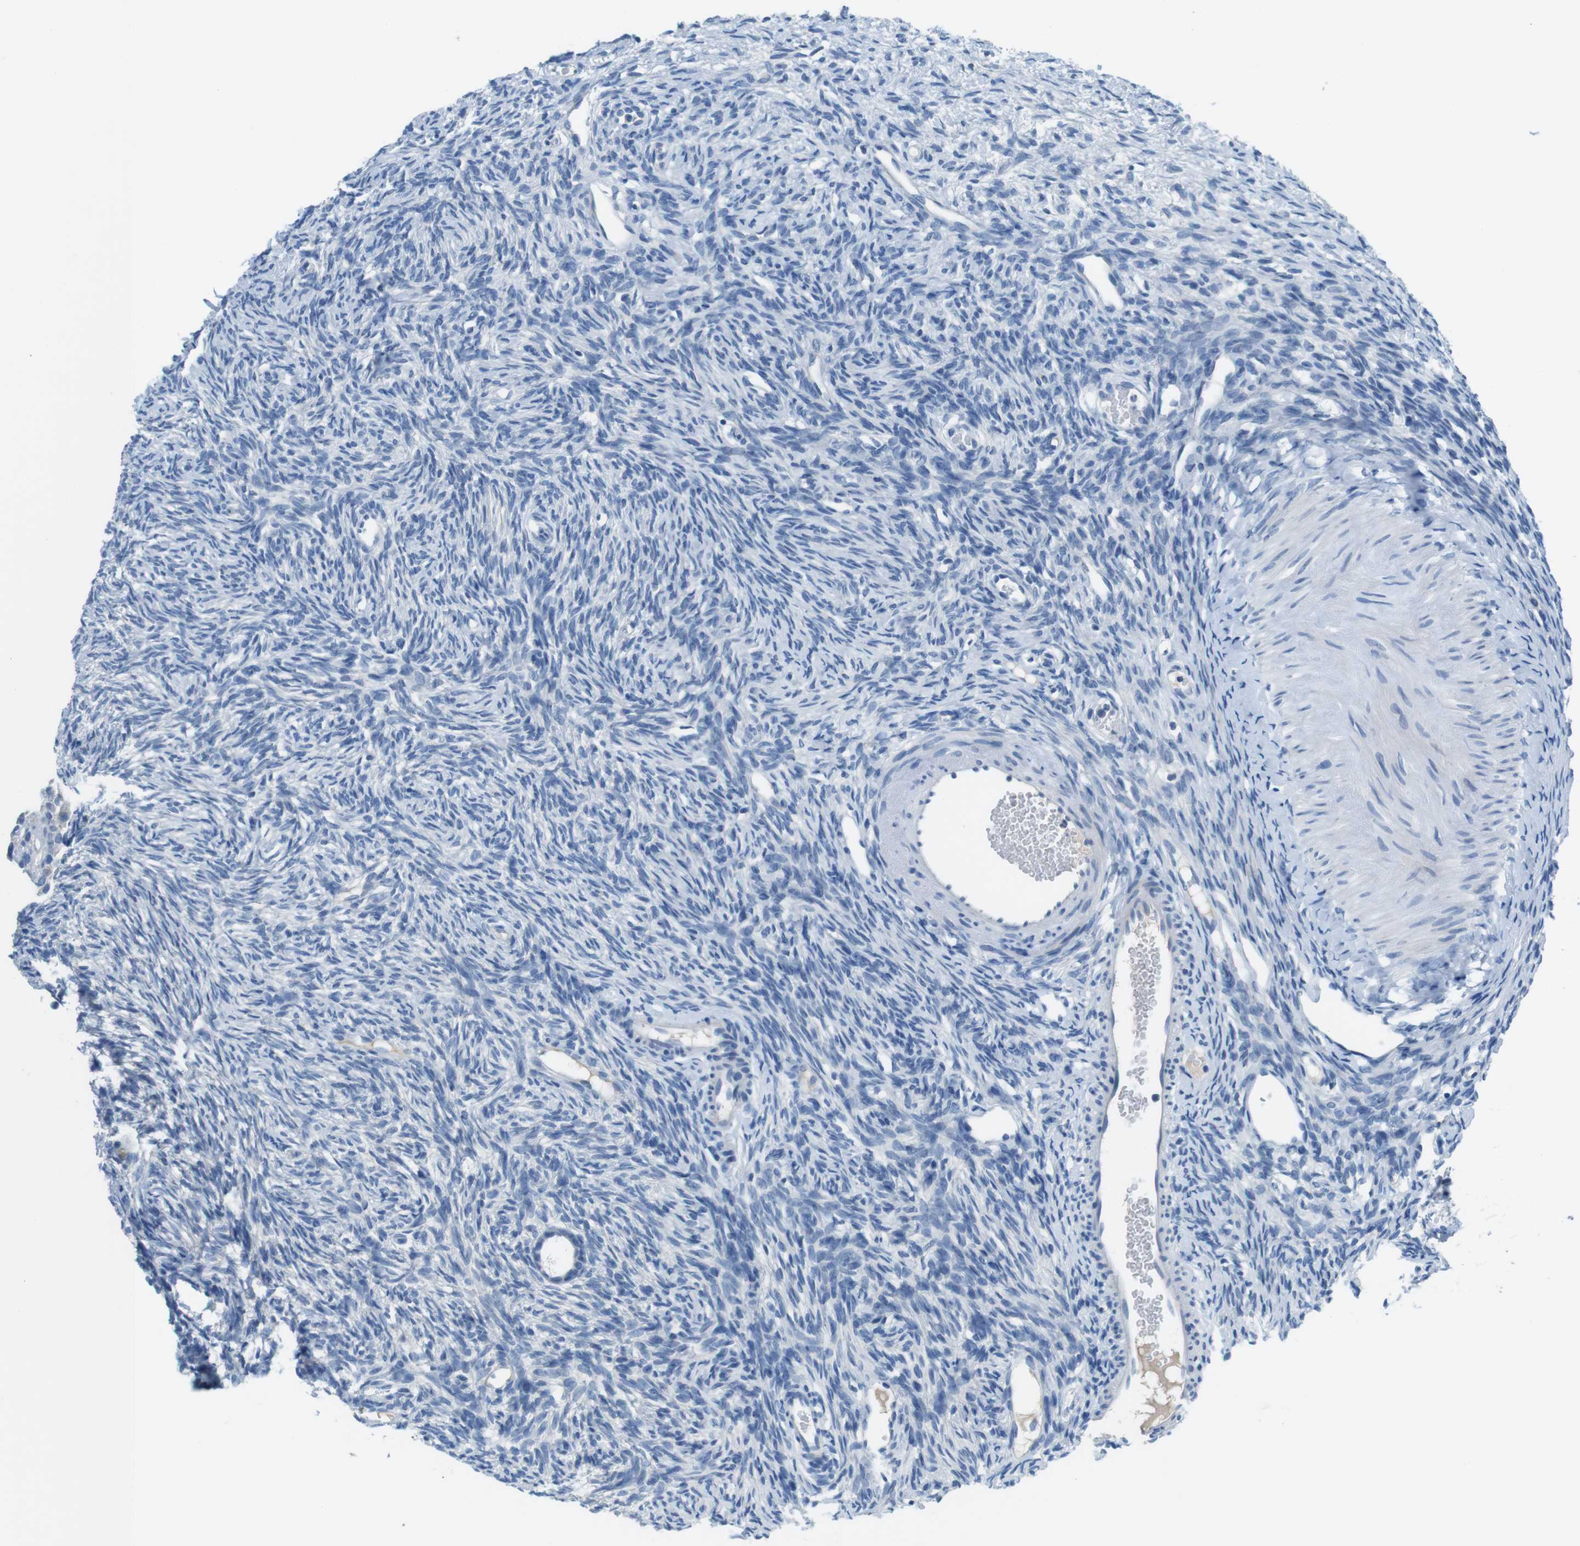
{"staining": {"intensity": "negative", "quantity": "none", "location": "none"}, "tissue": "ovary", "cell_type": "Follicle cells", "image_type": "normal", "snomed": [{"axis": "morphology", "description": "Normal tissue, NOS"}, {"axis": "topography", "description": "Ovary"}], "caption": "High power microscopy photomicrograph of an immunohistochemistry photomicrograph of unremarkable ovary, revealing no significant positivity in follicle cells. (Brightfield microscopy of DAB (3,3'-diaminobenzidine) immunohistochemistry (IHC) at high magnification).", "gene": "SLC35A3", "patient": {"sex": "female", "age": 33}}